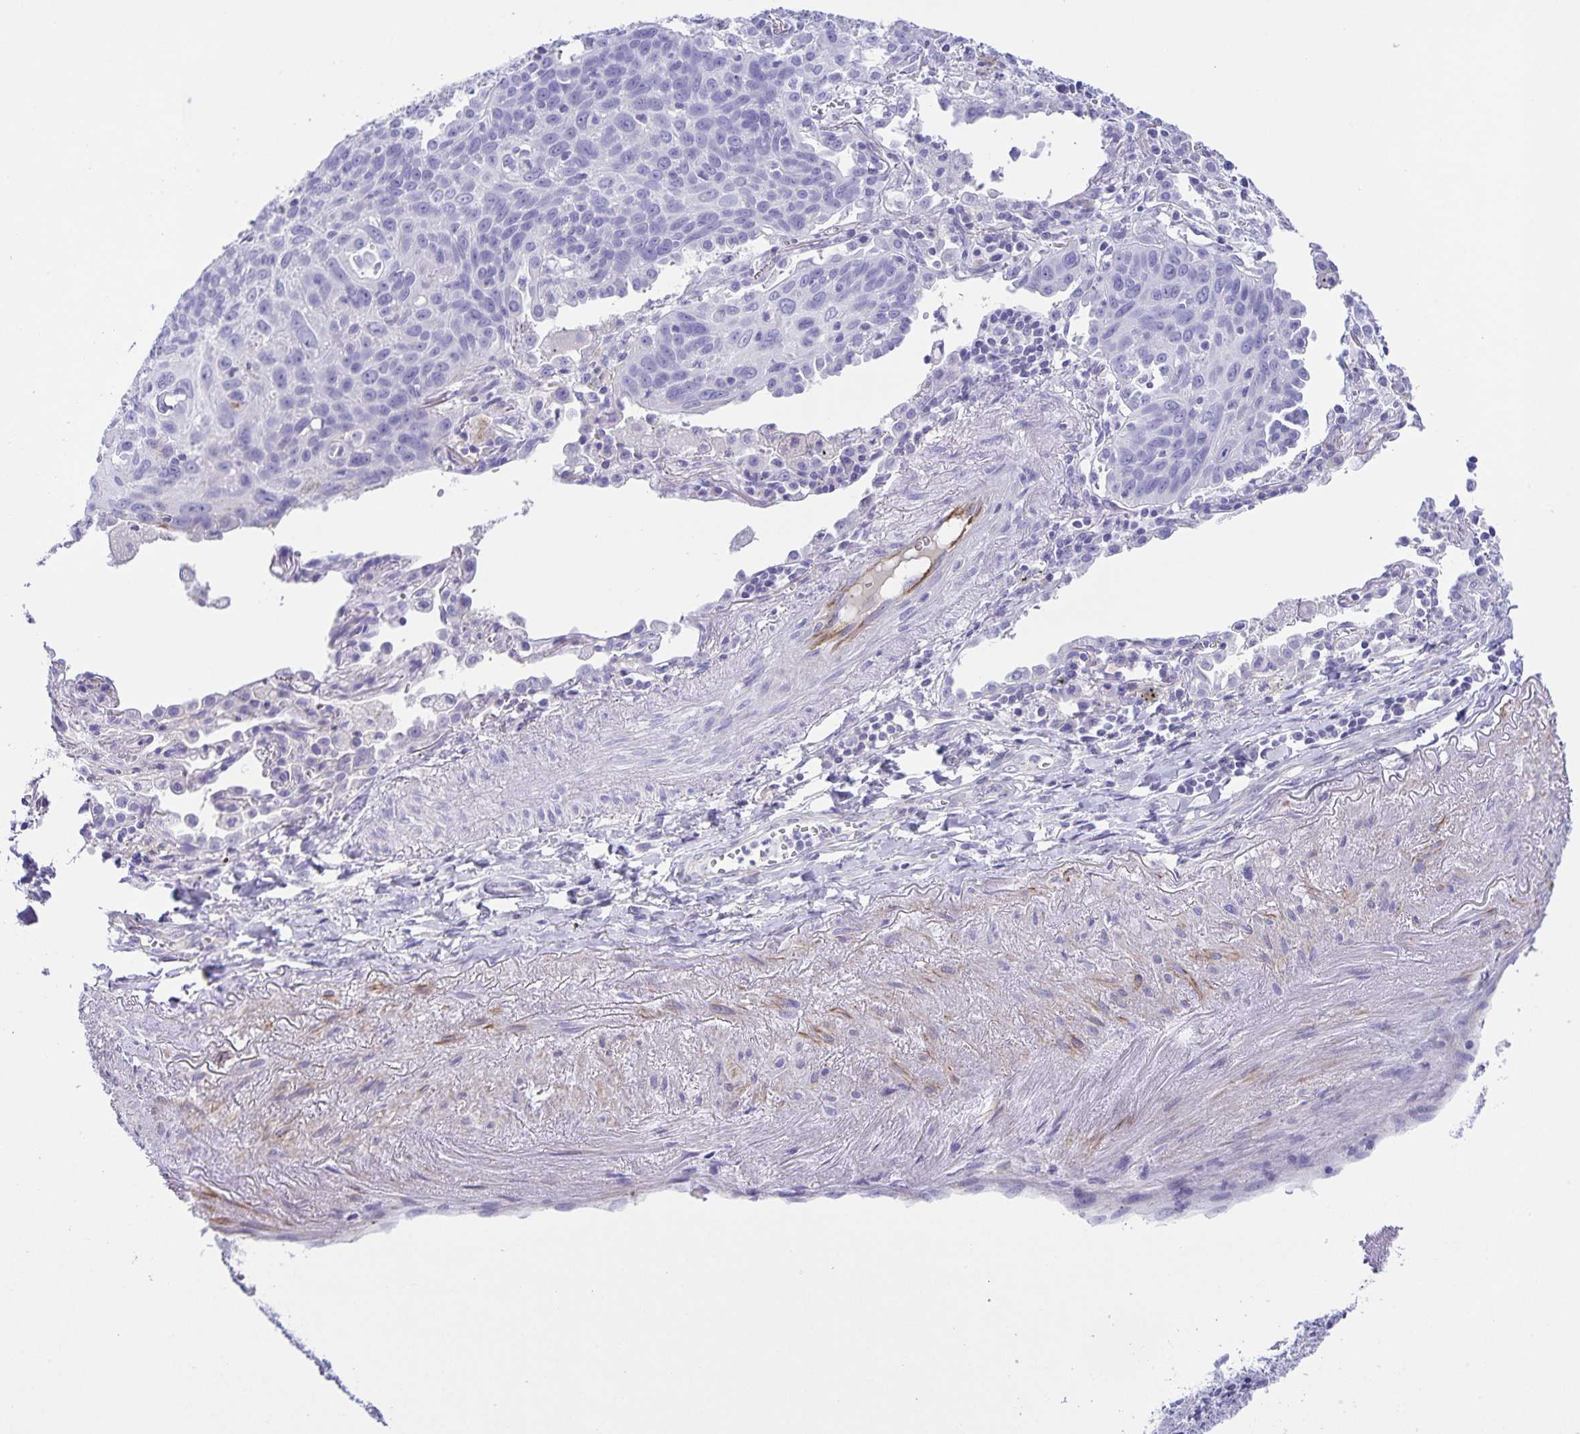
{"staining": {"intensity": "negative", "quantity": "none", "location": "none"}, "tissue": "lung cancer", "cell_type": "Tumor cells", "image_type": "cancer", "snomed": [{"axis": "morphology", "description": "Squamous cell carcinoma, NOS"}, {"axis": "topography", "description": "Lung"}], "caption": "This is an IHC micrograph of human lung cancer. There is no staining in tumor cells.", "gene": "UBQLN3", "patient": {"sex": "male", "age": 71}}